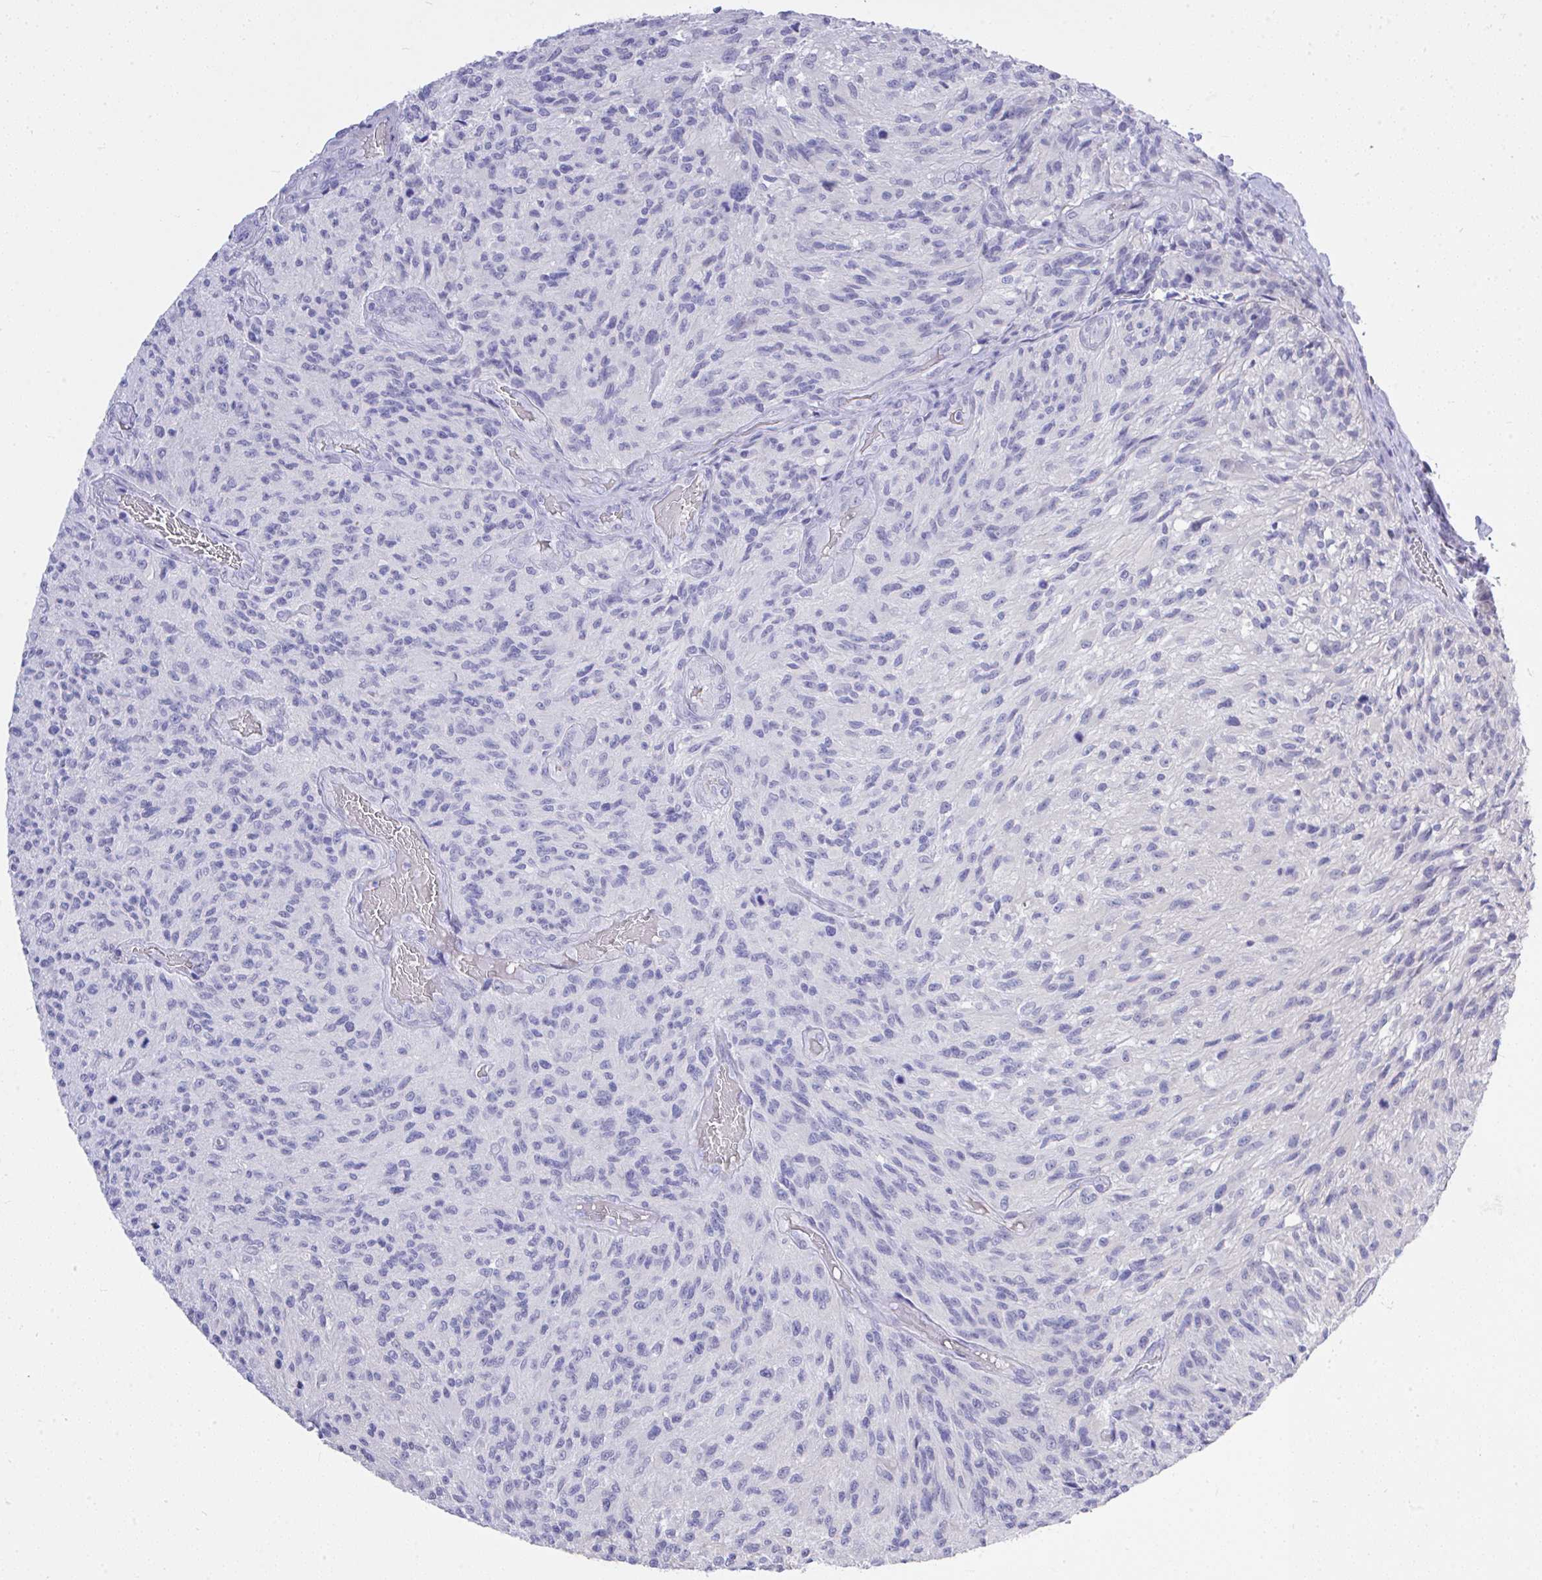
{"staining": {"intensity": "negative", "quantity": "none", "location": "none"}, "tissue": "glioma", "cell_type": "Tumor cells", "image_type": "cancer", "snomed": [{"axis": "morphology", "description": "Normal tissue, NOS"}, {"axis": "morphology", "description": "Glioma, malignant, High grade"}, {"axis": "topography", "description": "Cerebral cortex"}], "caption": "High magnification brightfield microscopy of glioma stained with DAB (brown) and counterstained with hematoxylin (blue): tumor cells show no significant staining.", "gene": "MS4A12", "patient": {"sex": "male", "age": 56}}